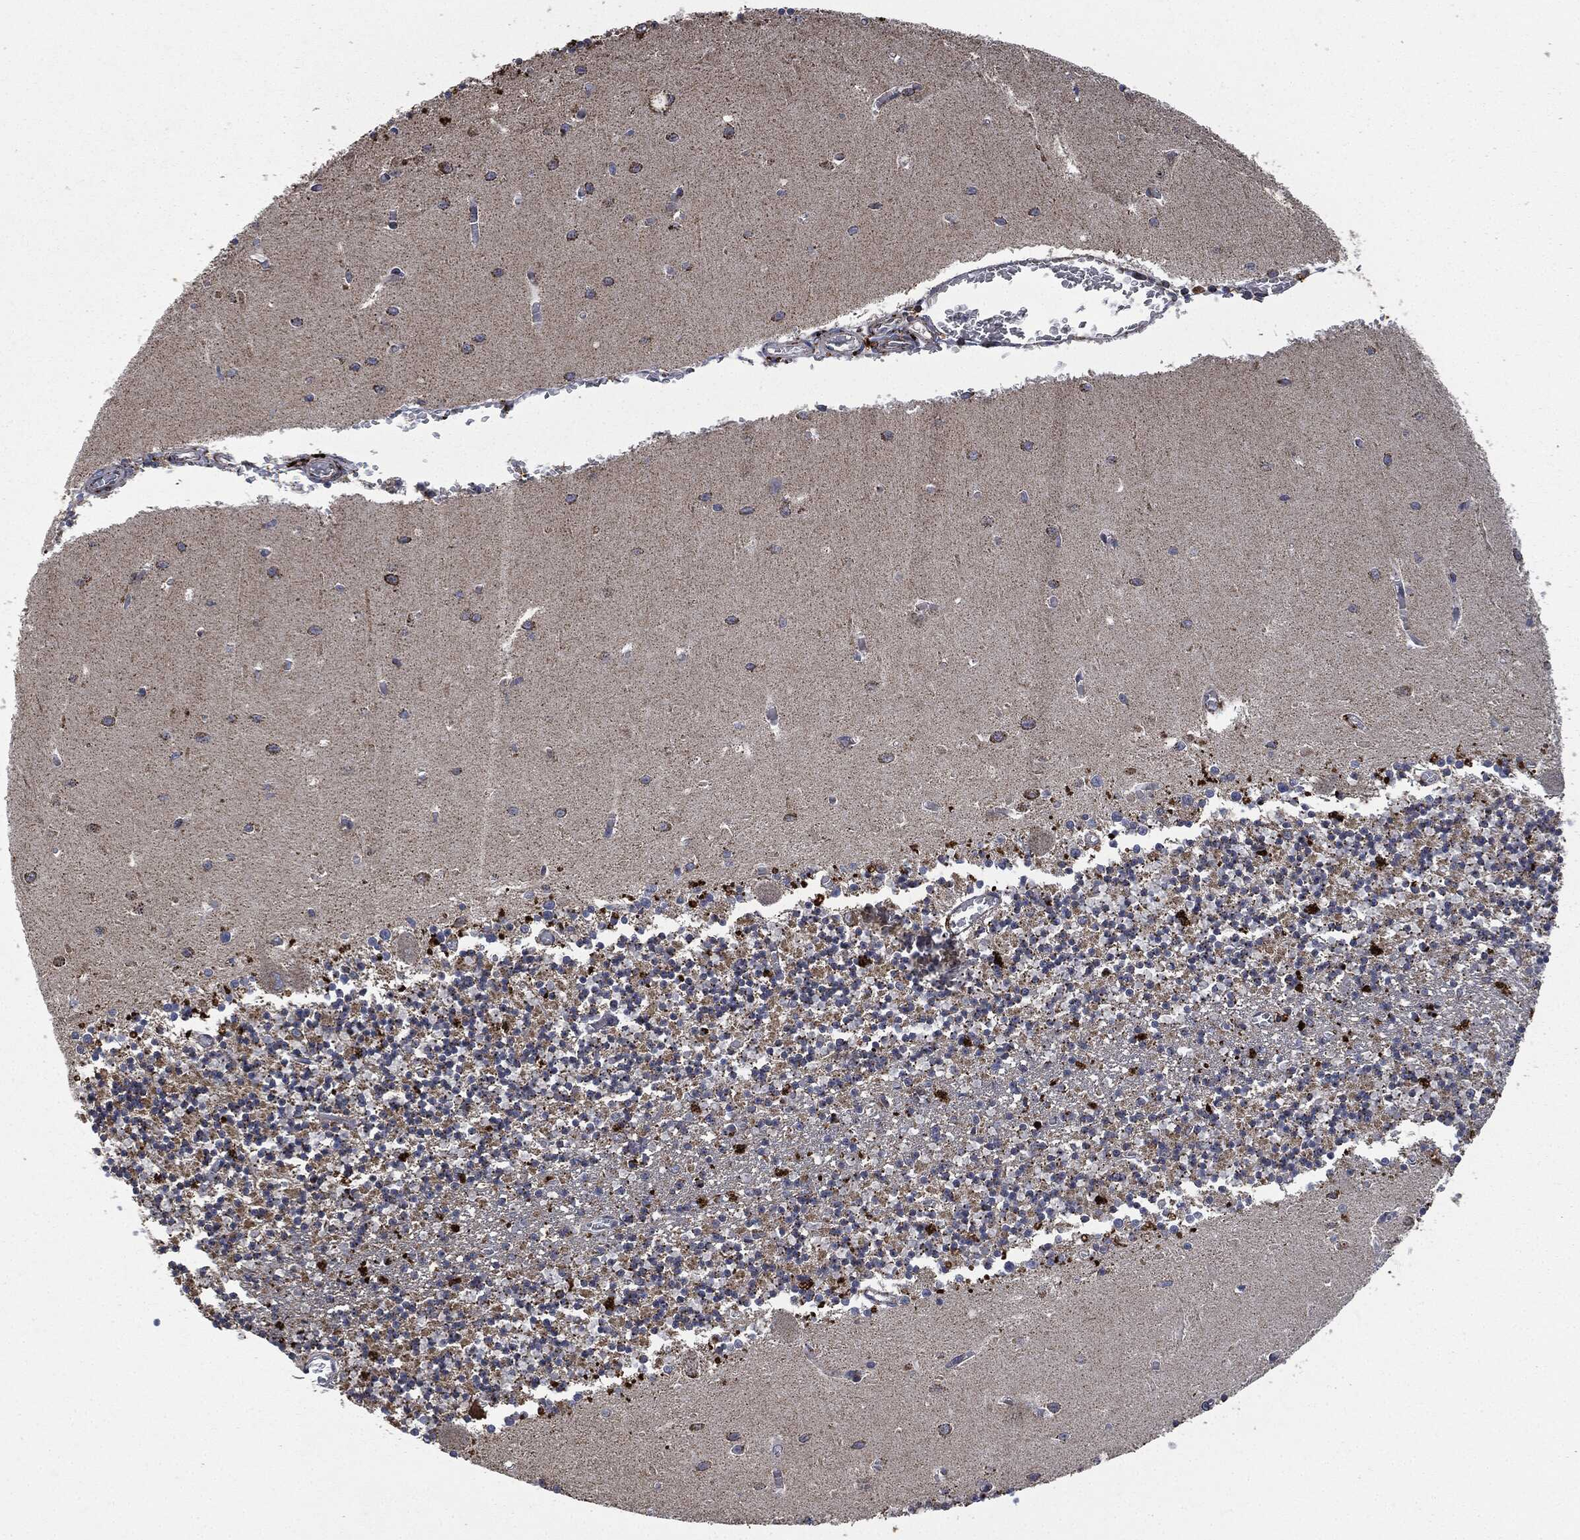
{"staining": {"intensity": "strong", "quantity": "<25%", "location": "cytoplasmic/membranous"}, "tissue": "cerebellum", "cell_type": "Cells in granular layer", "image_type": "normal", "snomed": [{"axis": "morphology", "description": "Normal tissue, NOS"}, {"axis": "topography", "description": "Cerebellum"}], "caption": "This is an image of immunohistochemistry (IHC) staining of unremarkable cerebellum, which shows strong staining in the cytoplasmic/membranous of cells in granular layer.", "gene": "RYK", "patient": {"sex": "female", "age": 64}}